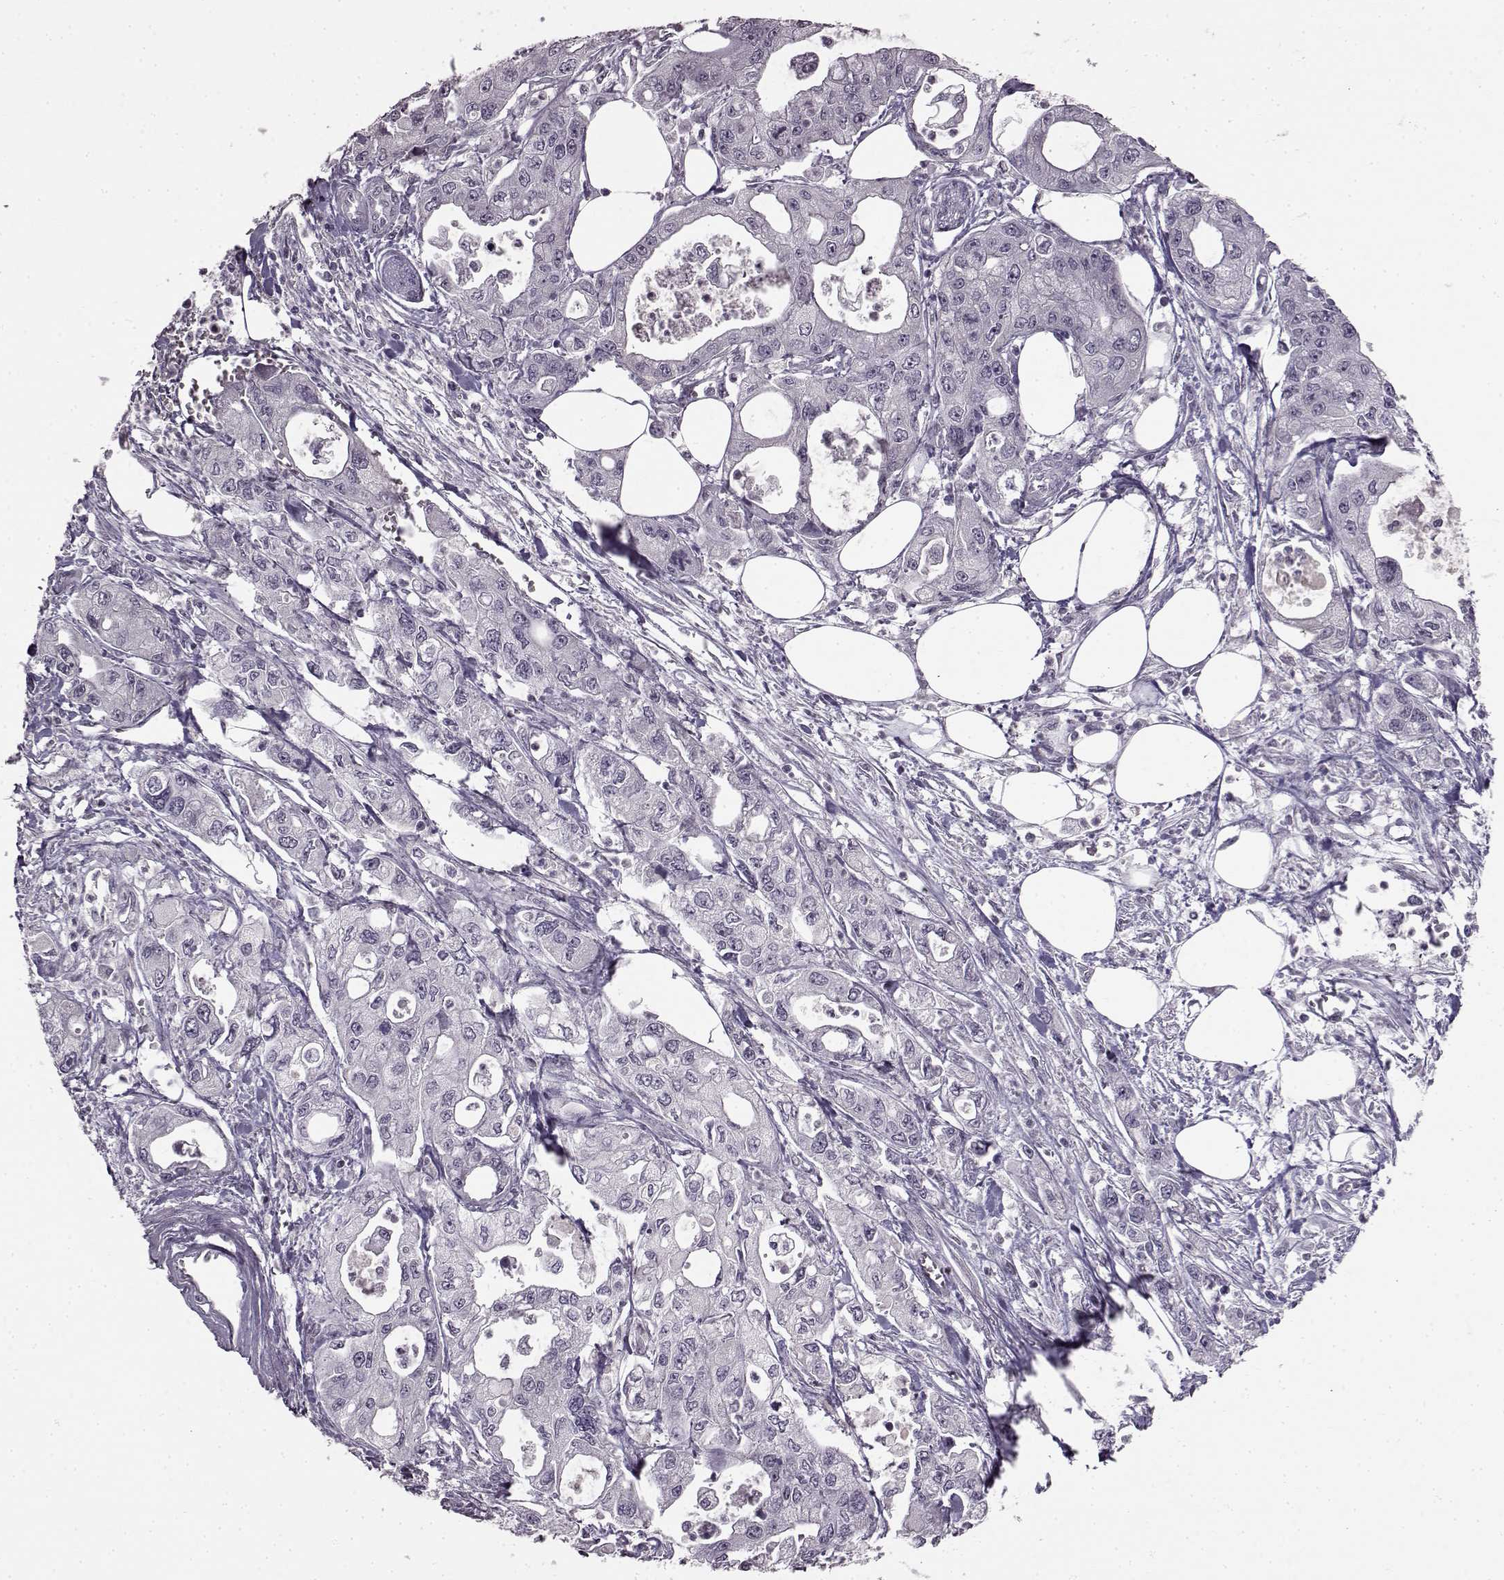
{"staining": {"intensity": "negative", "quantity": "none", "location": "none"}, "tissue": "pancreatic cancer", "cell_type": "Tumor cells", "image_type": "cancer", "snomed": [{"axis": "morphology", "description": "Adenocarcinoma, NOS"}, {"axis": "topography", "description": "Pancreas"}], "caption": "Tumor cells are negative for brown protein staining in pancreatic cancer.", "gene": "LHB", "patient": {"sex": "male", "age": 70}}